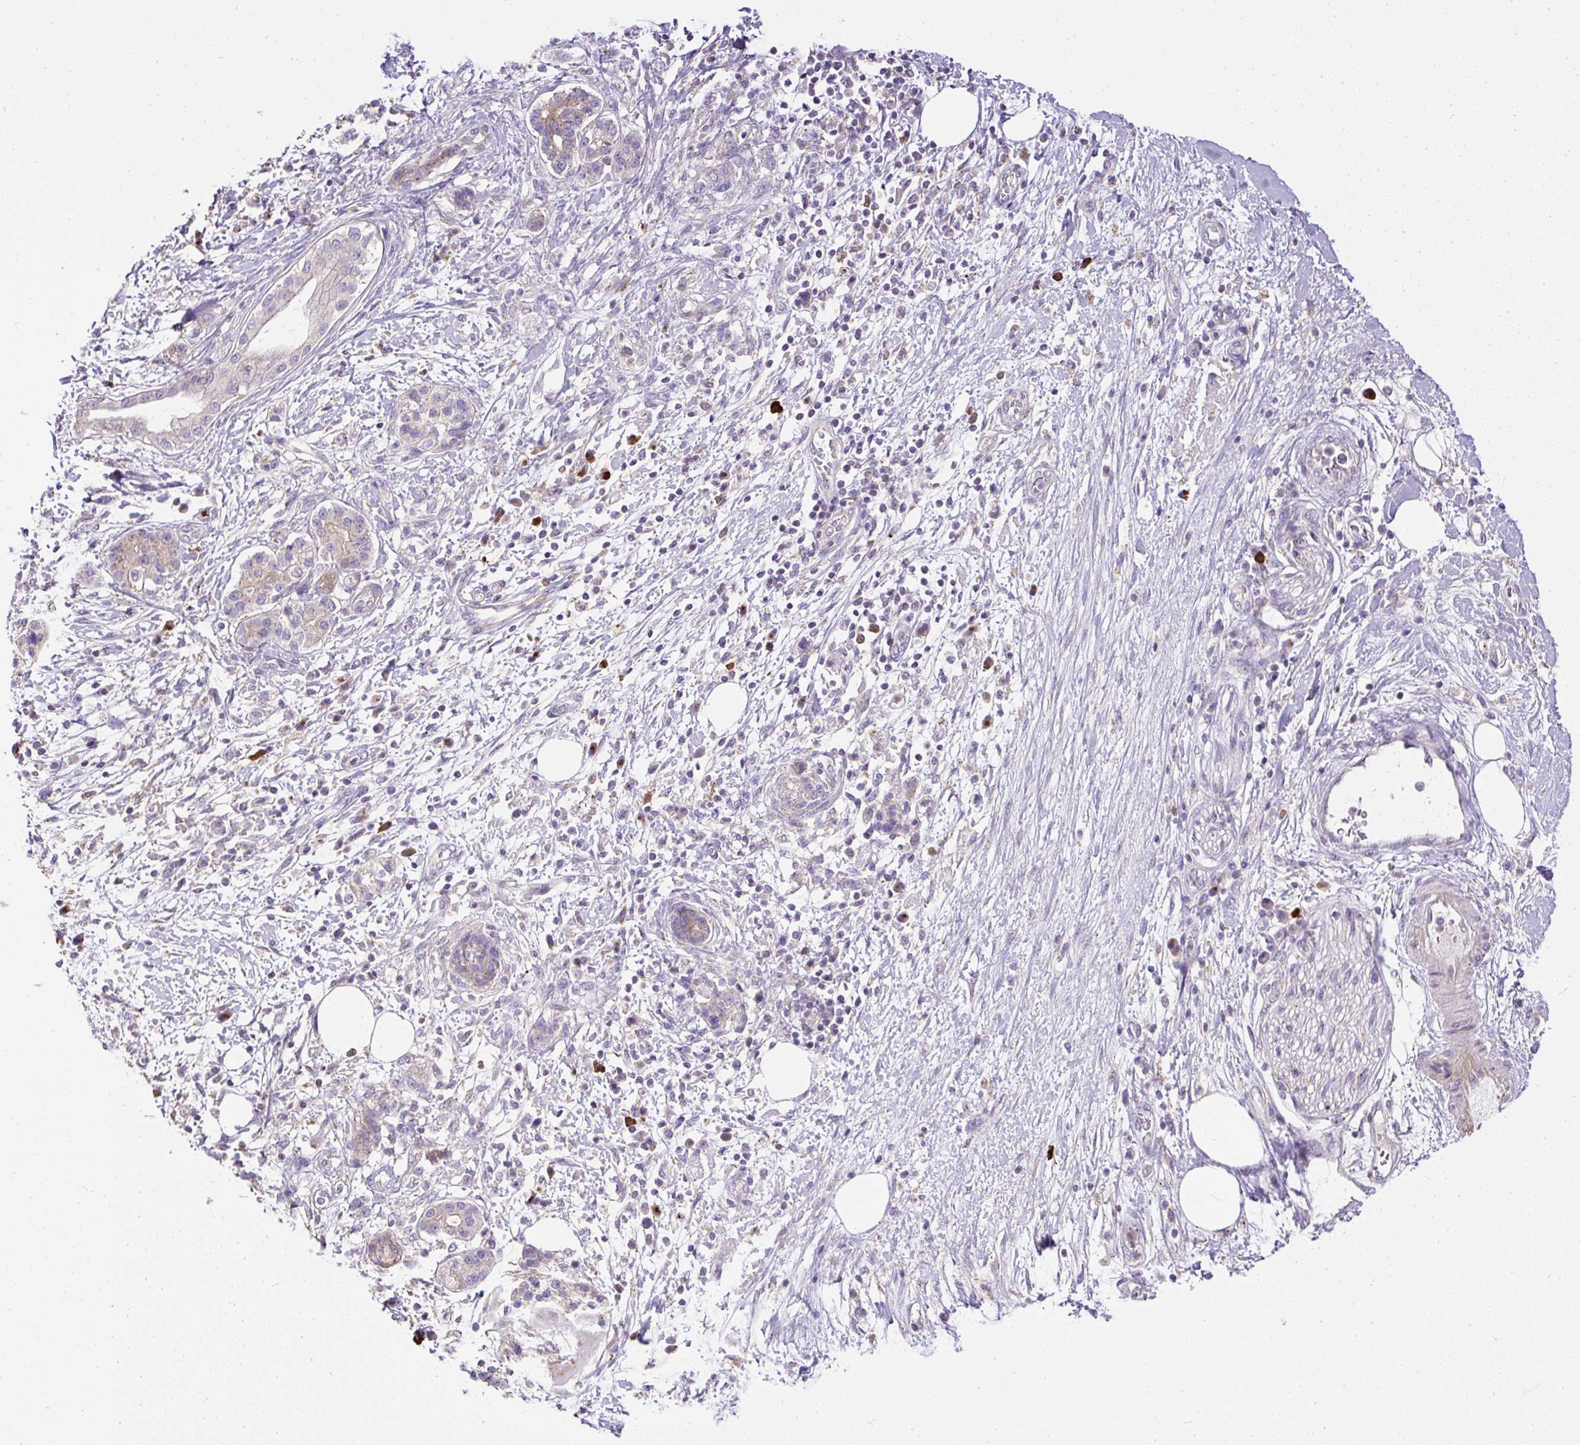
{"staining": {"intensity": "negative", "quantity": "none", "location": "none"}, "tissue": "pancreatic cancer", "cell_type": "Tumor cells", "image_type": "cancer", "snomed": [{"axis": "morphology", "description": "Adenocarcinoma, NOS"}, {"axis": "topography", "description": "Pancreas"}], "caption": "Immunohistochemical staining of pancreatic cancer reveals no significant positivity in tumor cells.", "gene": "CFAP47", "patient": {"sex": "female", "age": 73}}